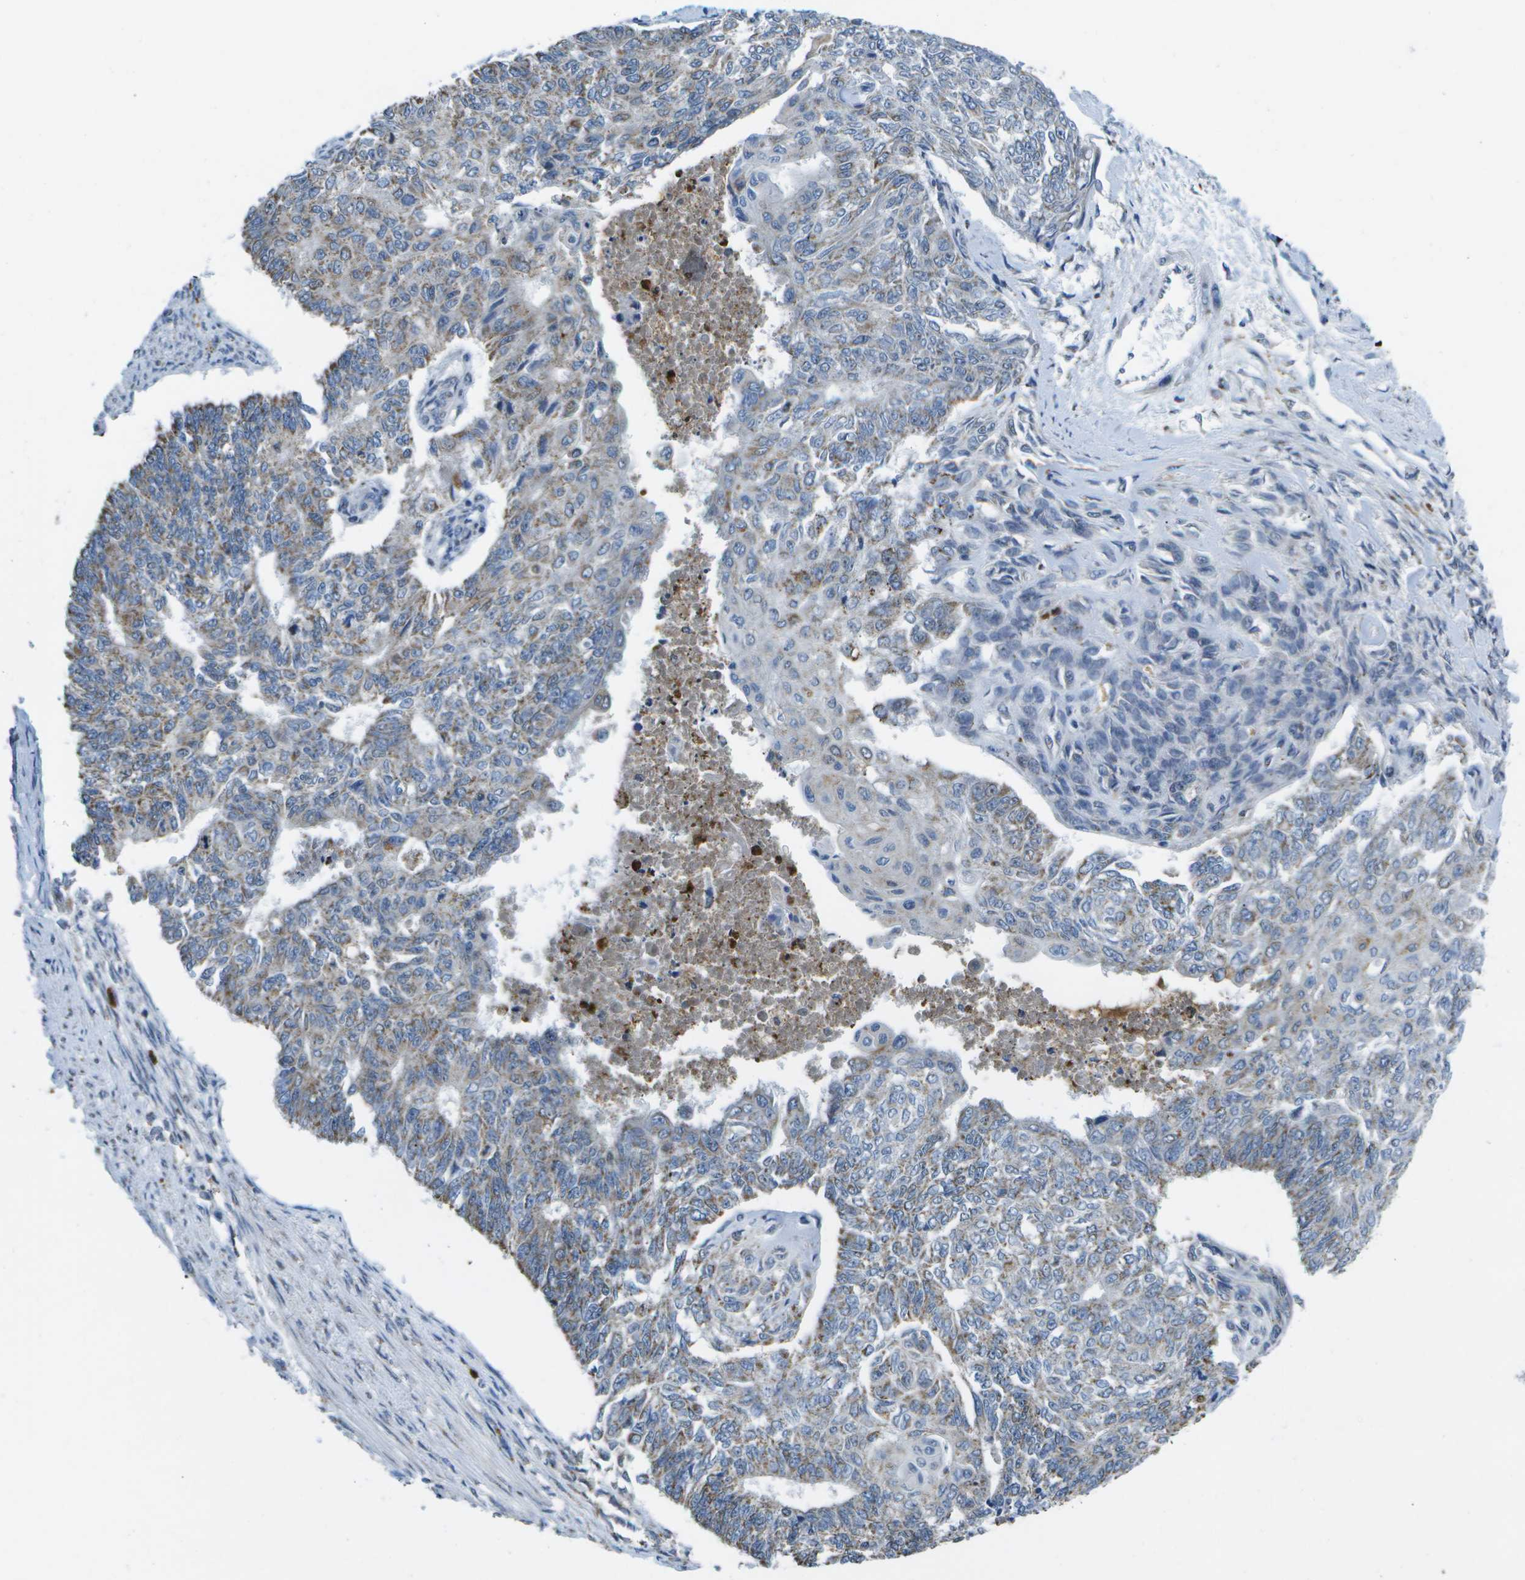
{"staining": {"intensity": "moderate", "quantity": "25%-75%", "location": "cytoplasmic/membranous"}, "tissue": "endometrial cancer", "cell_type": "Tumor cells", "image_type": "cancer", "snomed": [{"axis": "morphology", "description": "Adenocarcinoma, NOS"}, {"axis": "topography", "description": "Endometrium"}], "caption": "Endometrial adenocarcinoma stained with IHC demonstrates moderate cytoplasmic/membranous staining in approximately 25%-75% of tumor cells.", "gene": "GALNT15", "patient": {"sex": "female", "age": 32}}